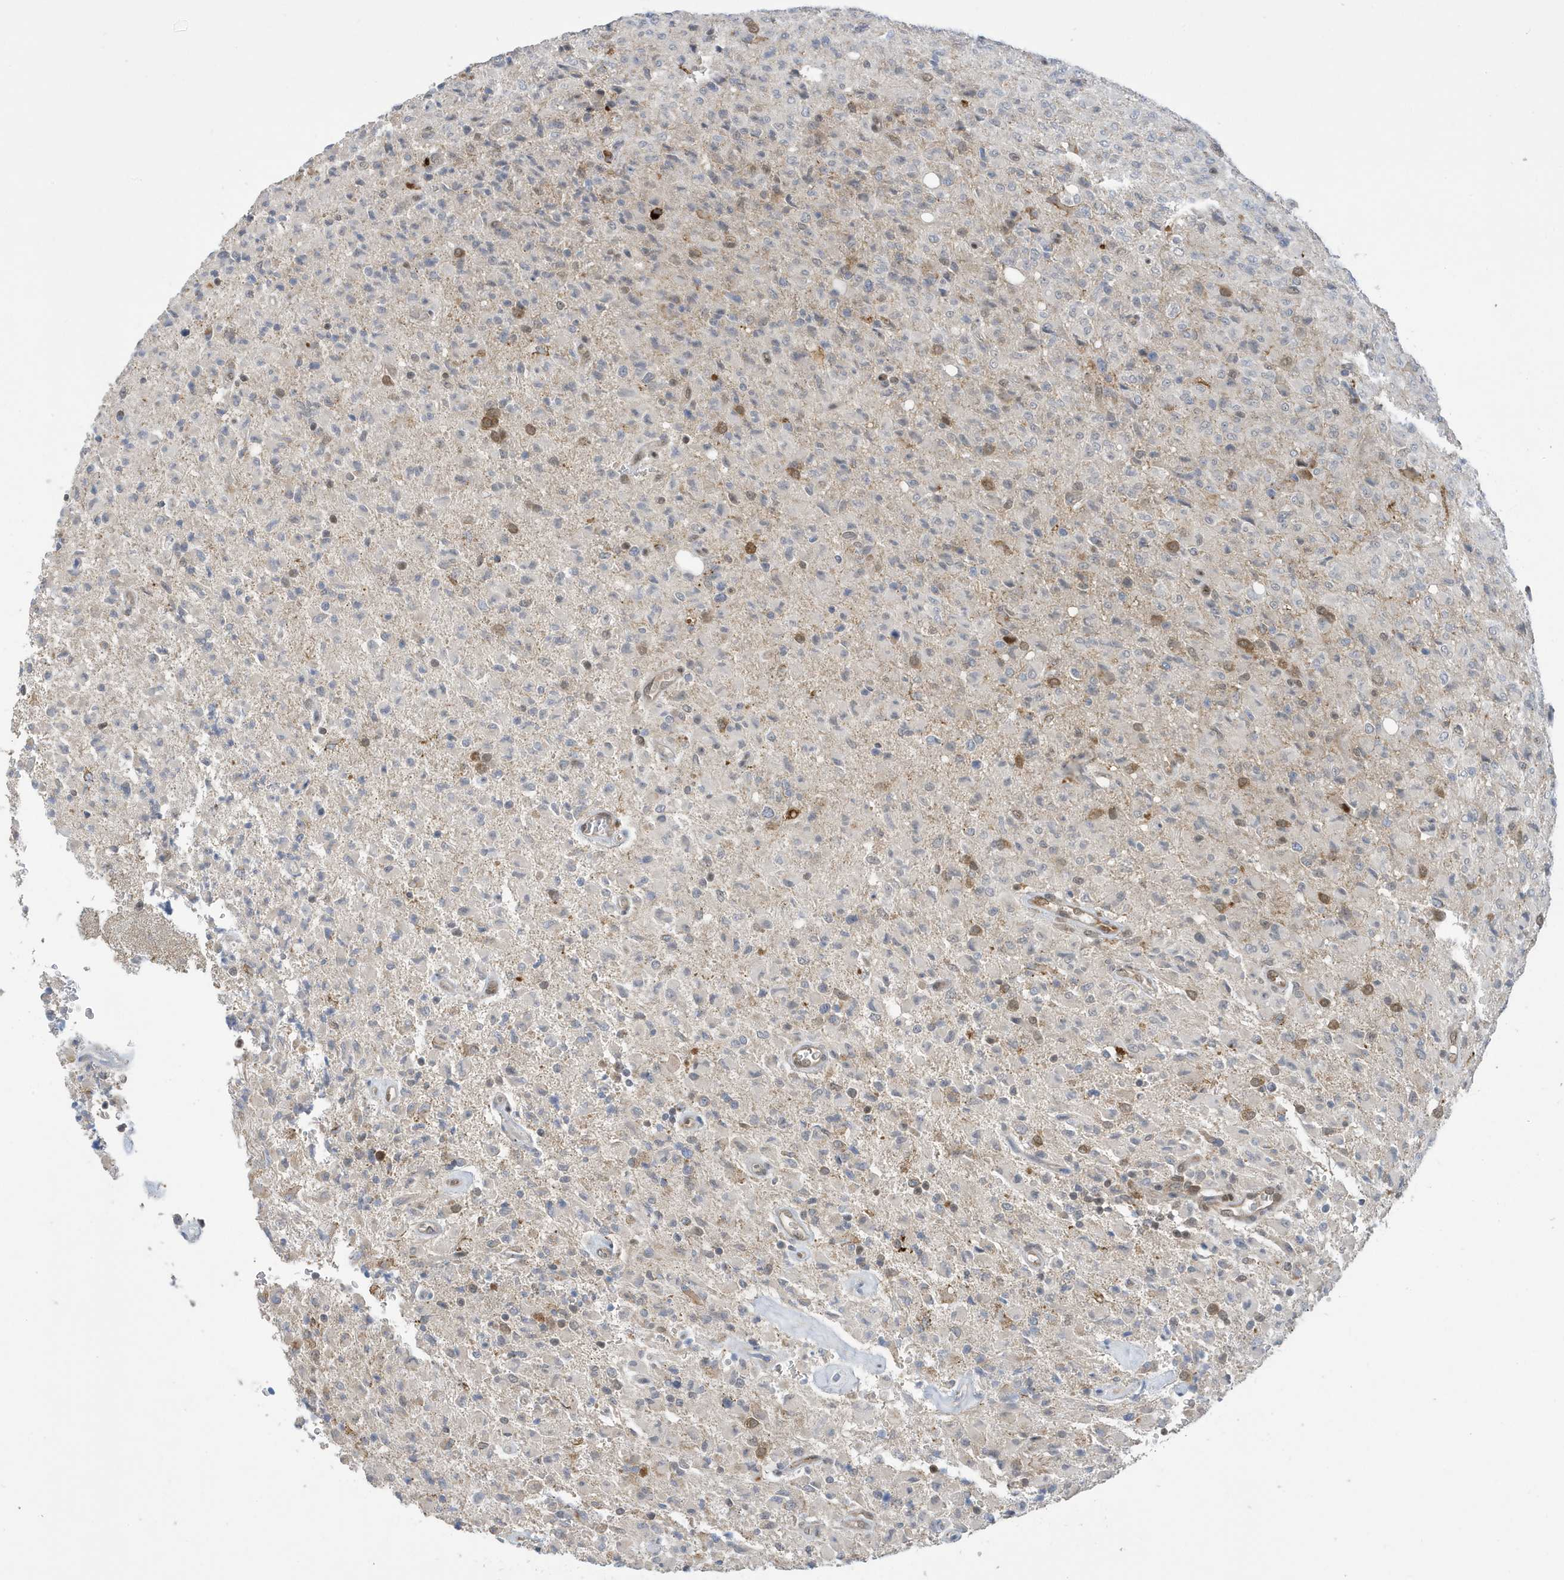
{"staining": {"intensity": "negative", "quantity": "none", "location": "none"}, "tissue": "glioma", "cell_type": "Tumor cells", "image_type": "cancer", "snomed": [{"axis": "morphology", "description": "Glioma, malignant, High grade"}, {"axis": "topography", "description": "Brain"}], "caption": "A high-resolution image shows IHC staining of malignant high-grade glioma, which exhibits no significant staining in tumor cells.", "gene": "NCOA7", "patient": {"sex": "female", "age": 57}}